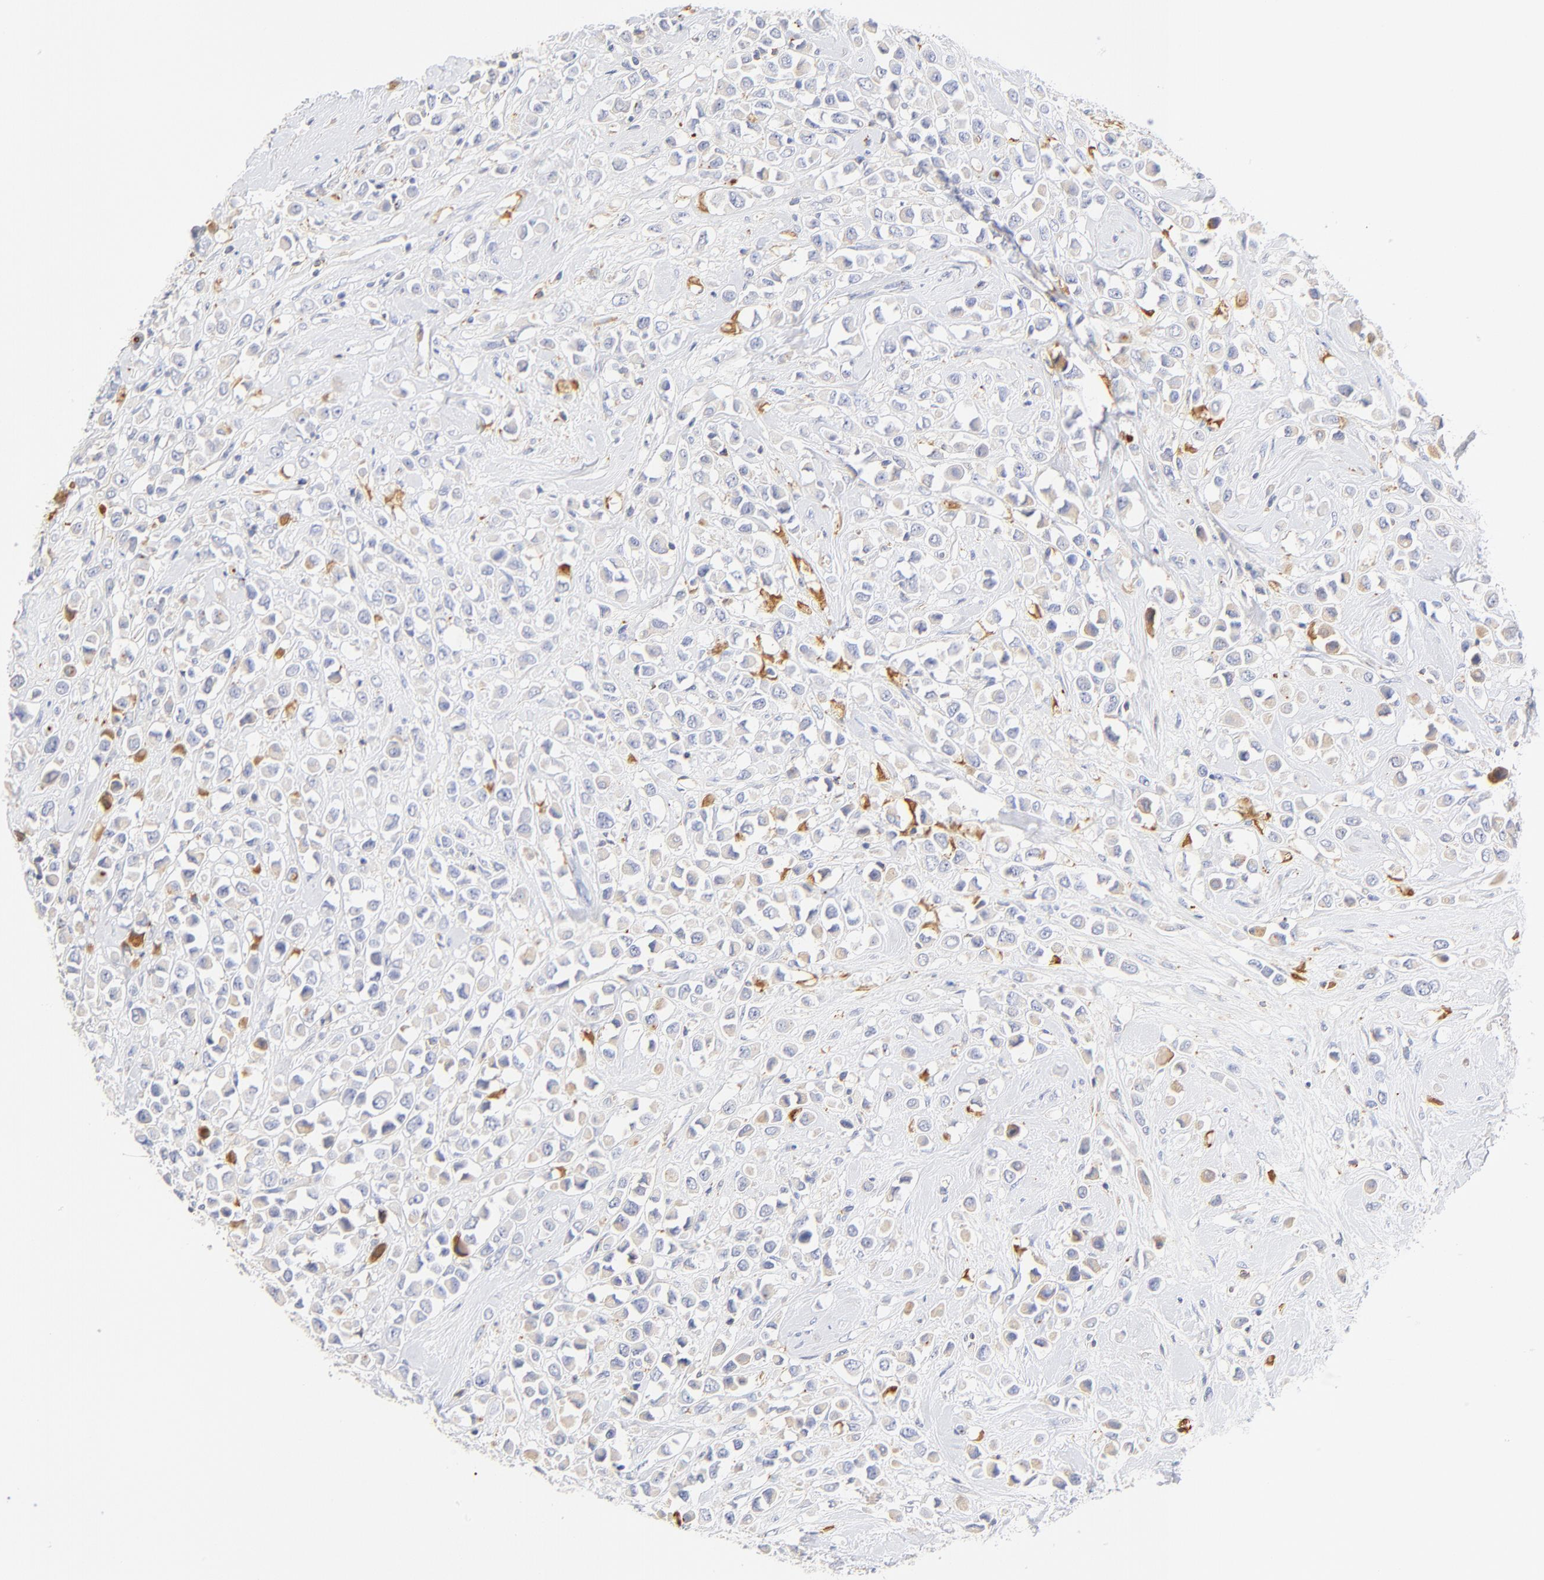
{"staining": {"intensity": "negative", "quantity": "none", "location": "none"}, "tissue": "breast cancer", "cell_type": "Tumor cells", "image_type": "cancer", "snomed": [{"axis": "morphology", "description": "Duct carcinoma"}, {"axis": "topography", "description": "Breast"}], "caption": "A high-resolution micrograph shows immunohistochemistry staining of intraductal carcinoma (breast), which reveals no significant positivity in tumor cells.", "gene": "MDGA2", "patient": {"sex": "female", "age": 61}}